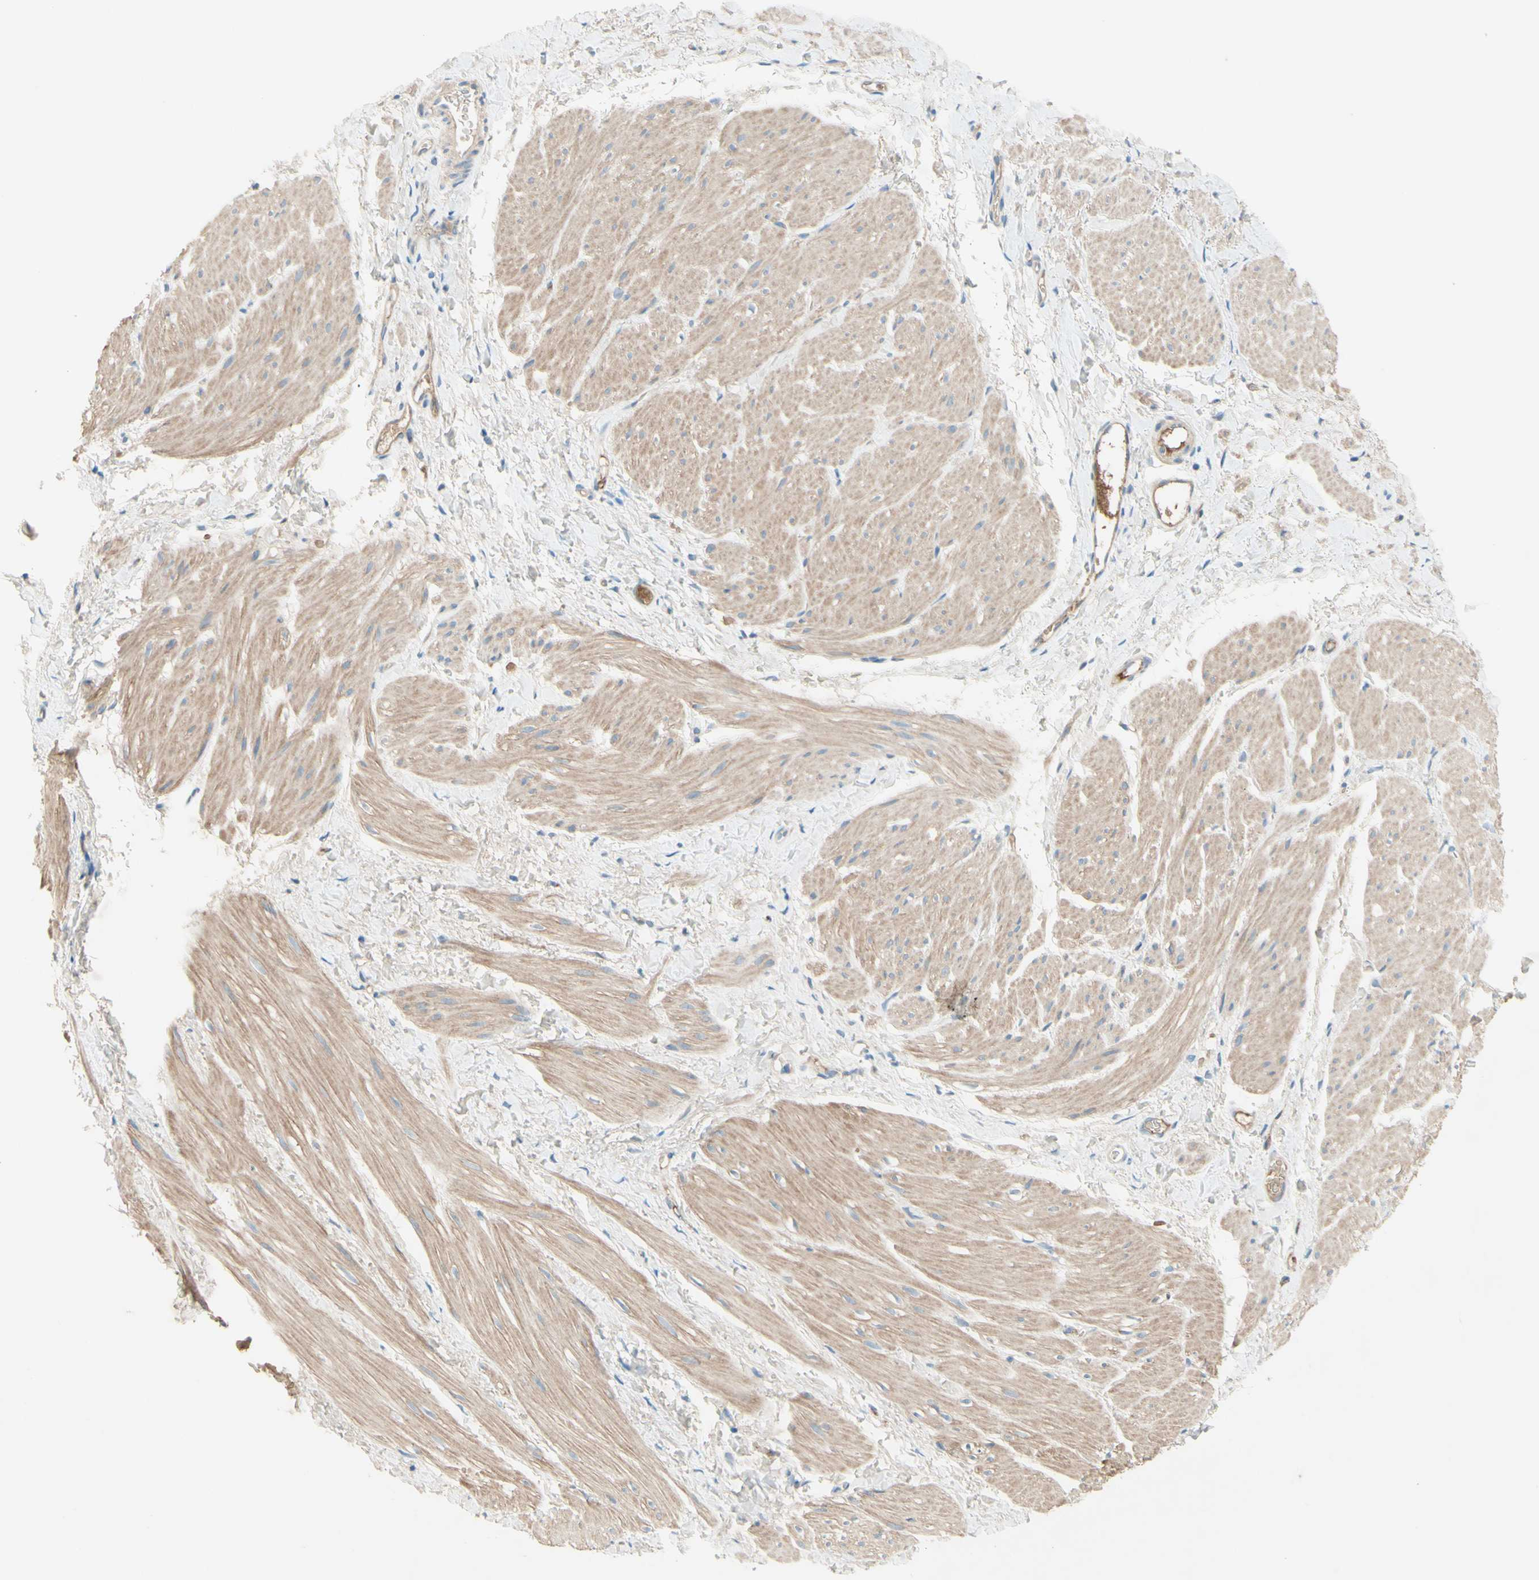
{"staining": {"intensity": "moderate", "quantity": ">75%", "location": "cytoplasmic/membranous"}, "tissue": "smooth muscle", "cell_type": "Smooth muscle cells", "image_type": "normal", "snomed": [{"axis": "morphology", "description": "Normal tissue, NOS"}, {"axis": "topography", "description": "Smooth muscle"}], "caption": "The micrograph shows staining of normal smooth muscle, revealing moderate cytoplasmic/membranous protein positivity (brown color) within smooth muscle cells. (DAB IHC with brightfield microscopy, high magnification).", "gene": "IL2", "patient": {"sex": "male", "age": 16}}